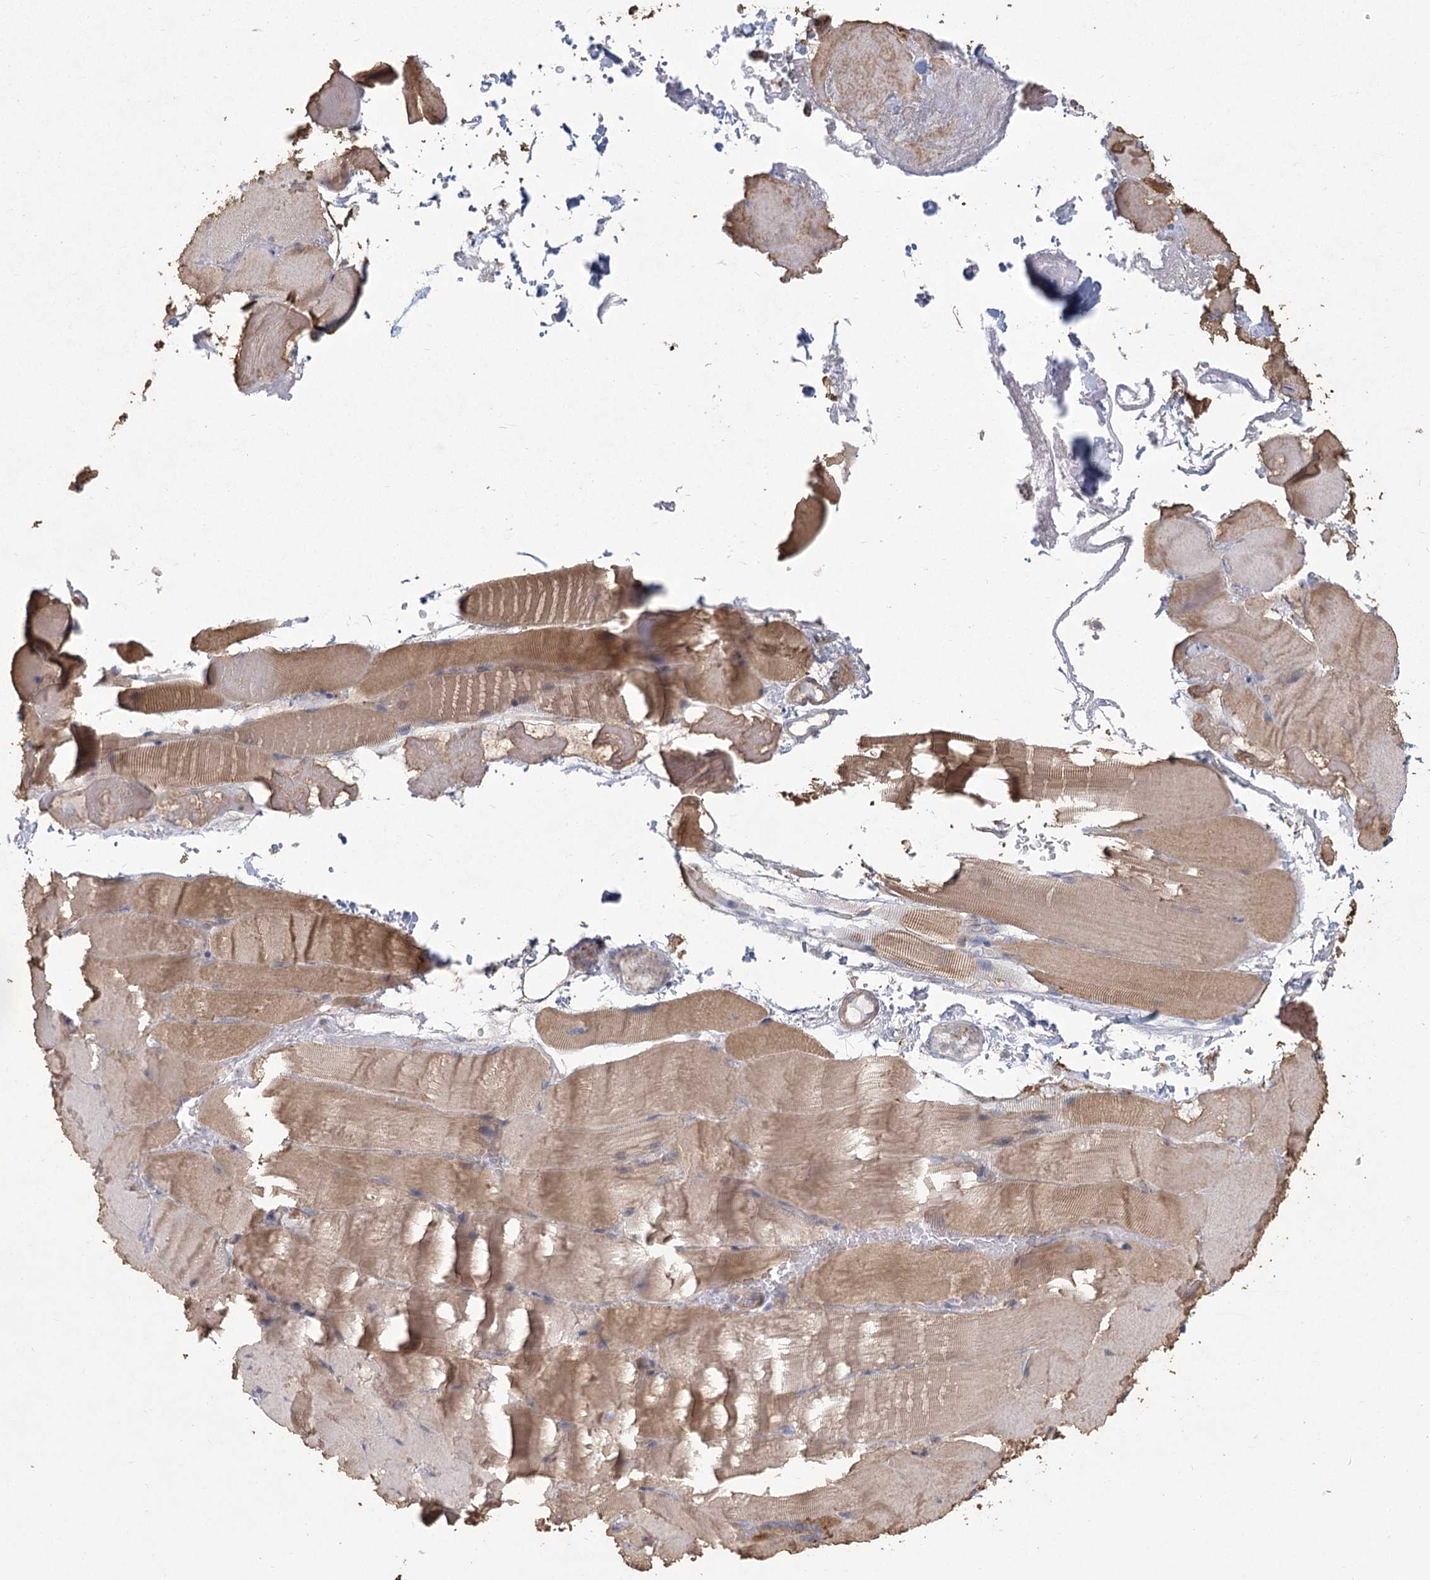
{"staining": {"intensity": "moderate", "quantity": ">75%", "location": "cytoplasmic/membranous"}, "tissue": "skeletal muscle", "cell_type": "Myocytes", "image_type": "normal", "snomed": [{"axis": "morphology", "description": "Normal tissue, NOS"}, {"axis": "topography", "description": "Skeletal muscle"}, {"axis": "topography", "description": "Parathyroid gland"}], "caption": "High-power microscopy captured an immunohistochemistry photomicrograph of unremarkable skeletal muscle, revealing moderate cytoplasmic/membranous staining in approximately >75% of myocytes. (DAB = brown stain, brightfield microscopy at high magnification).", "gene": "CNTLN", "patient": {"sex": "female", "age": 37}}